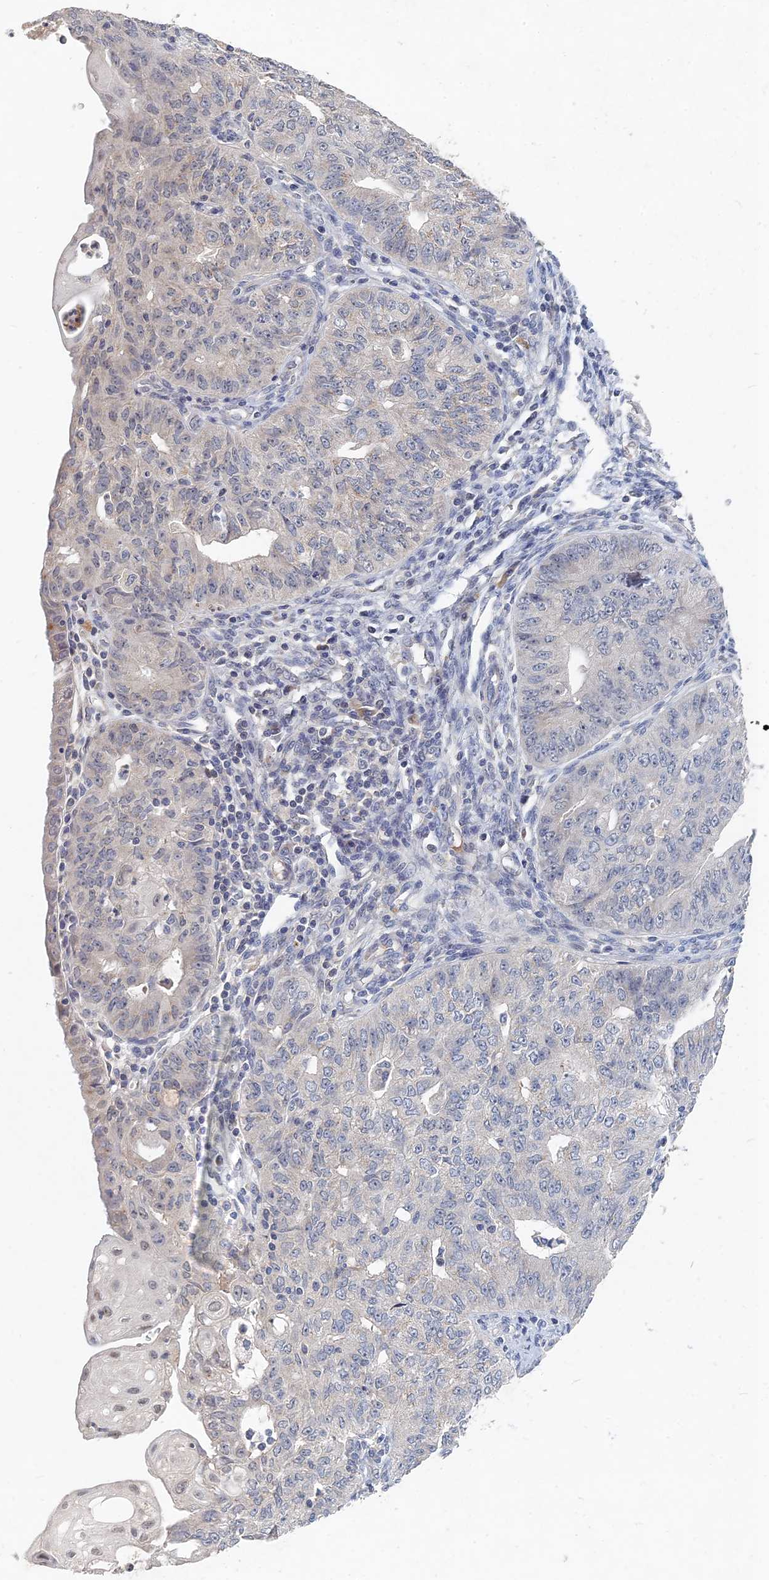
{"staining": {"intensity": "negative", "quantity": "none", "location": "none"}, "tissue": "endometrial cancer", "cell_type": "Tumor cells", "image_type": "cancer", "snomed": [{"axis": "morphology", "description": "Adenocarcinoma, NOS"}, {"axis": "topography", "description": "Endometrium"}], "caption": "An image of adenocarcinoma (endometrial) stained for a protein displays no brown staining in tumor cells. (Brightfield microscopy of DAB immunohistochemistry (IHC) at high magnification).", "gene": "GNA15", "patient": {"sex": "female", "age": 32}}